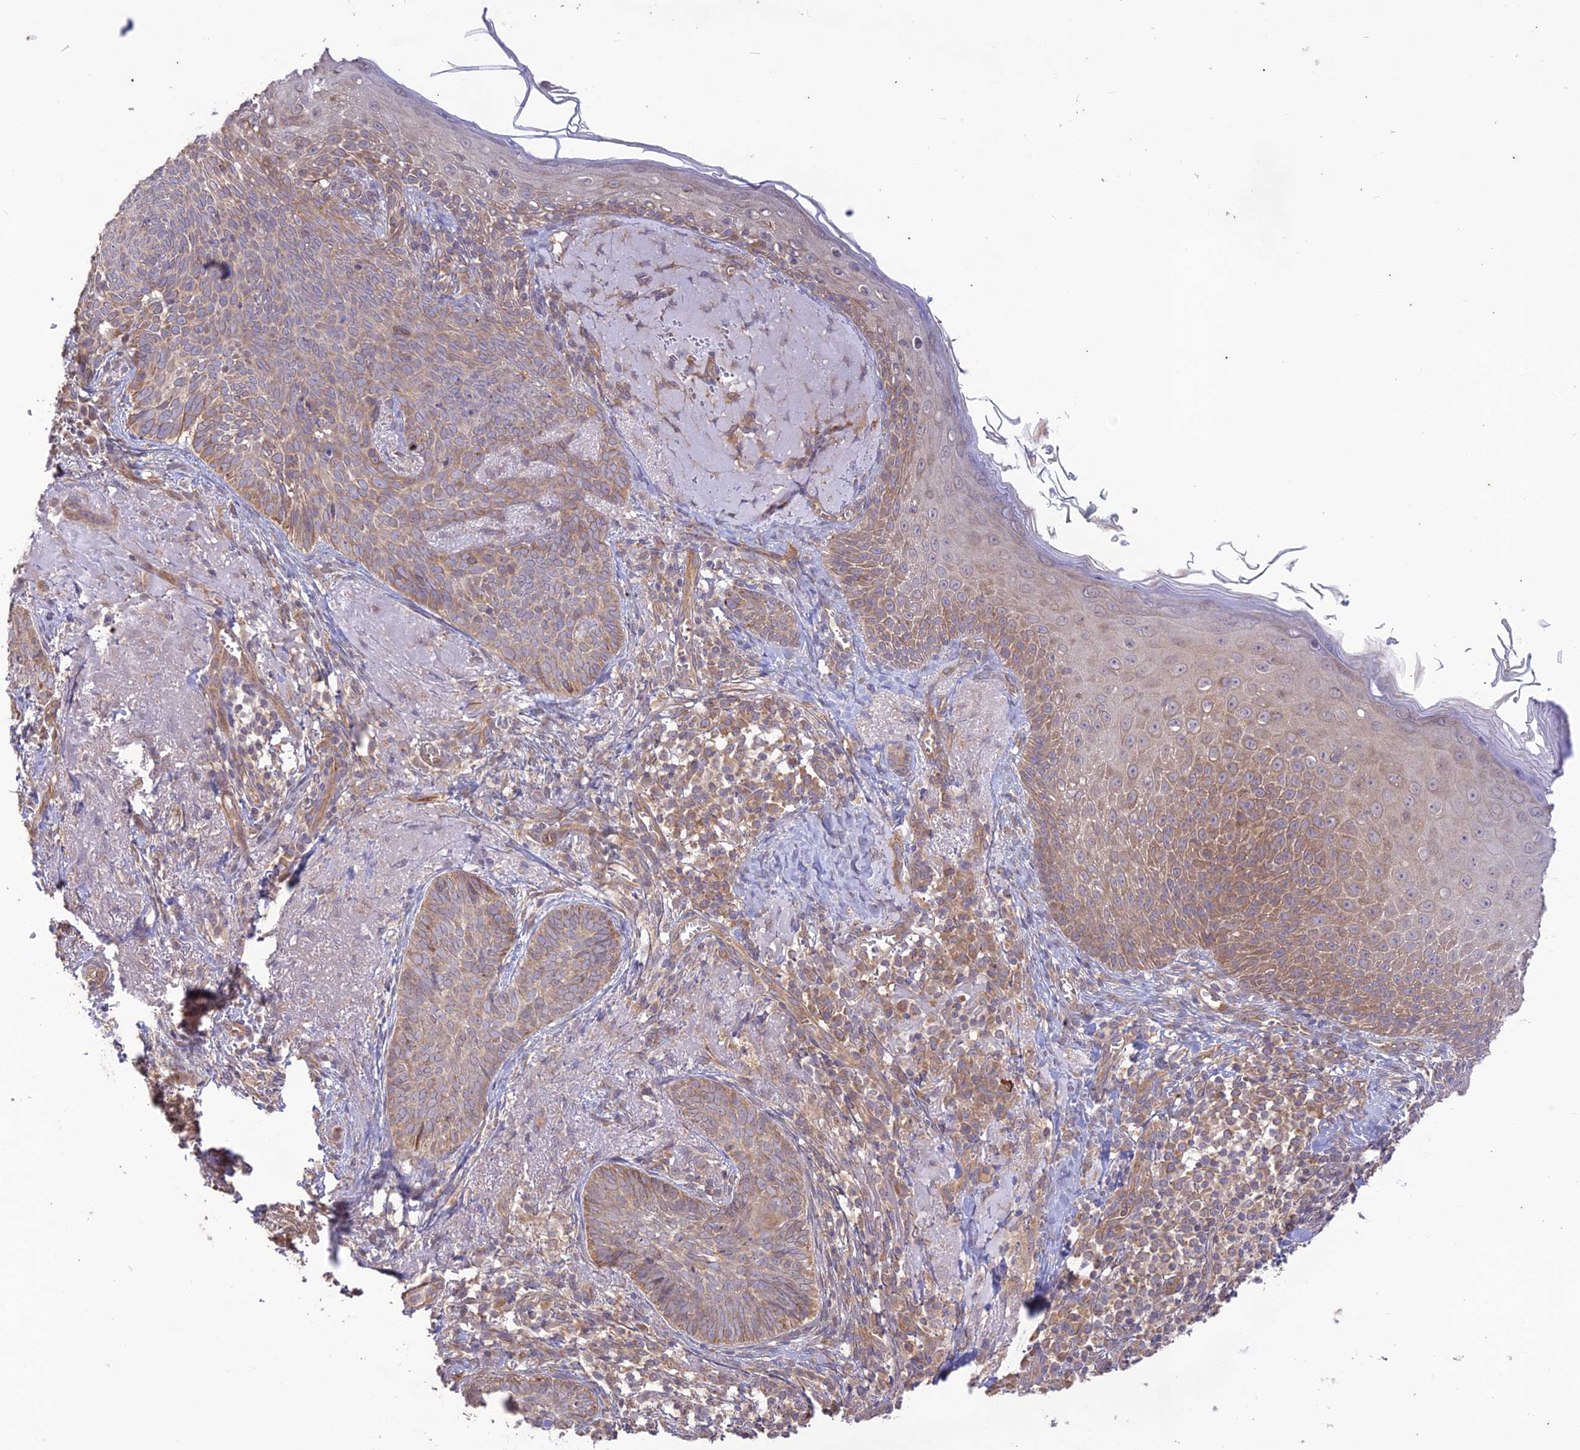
{"staining": {"intensity": "moderate", "quantity": "25%-75%", "location": "cytoplasmic/membranous"}, "tissue": "skin cancer", "cell_type": "Tumor cells", "image_type": "cancer", "snomed": [{"axis": "morphology", "description": "Basal cell carcinoma"}, {"axis": "topography", "description": "Skin"}], "caption": "A brown stain shows moderate cytoplasmic/membranous staining of a protein in human basal cell carcinoma (skin) tumor cells. (DAB (3,3'-diaminobenzidine) IHC with brightfield microscopy, high magnification).", "gene": "TMEM259", "patient": {"sex": "female", "age": 76}}